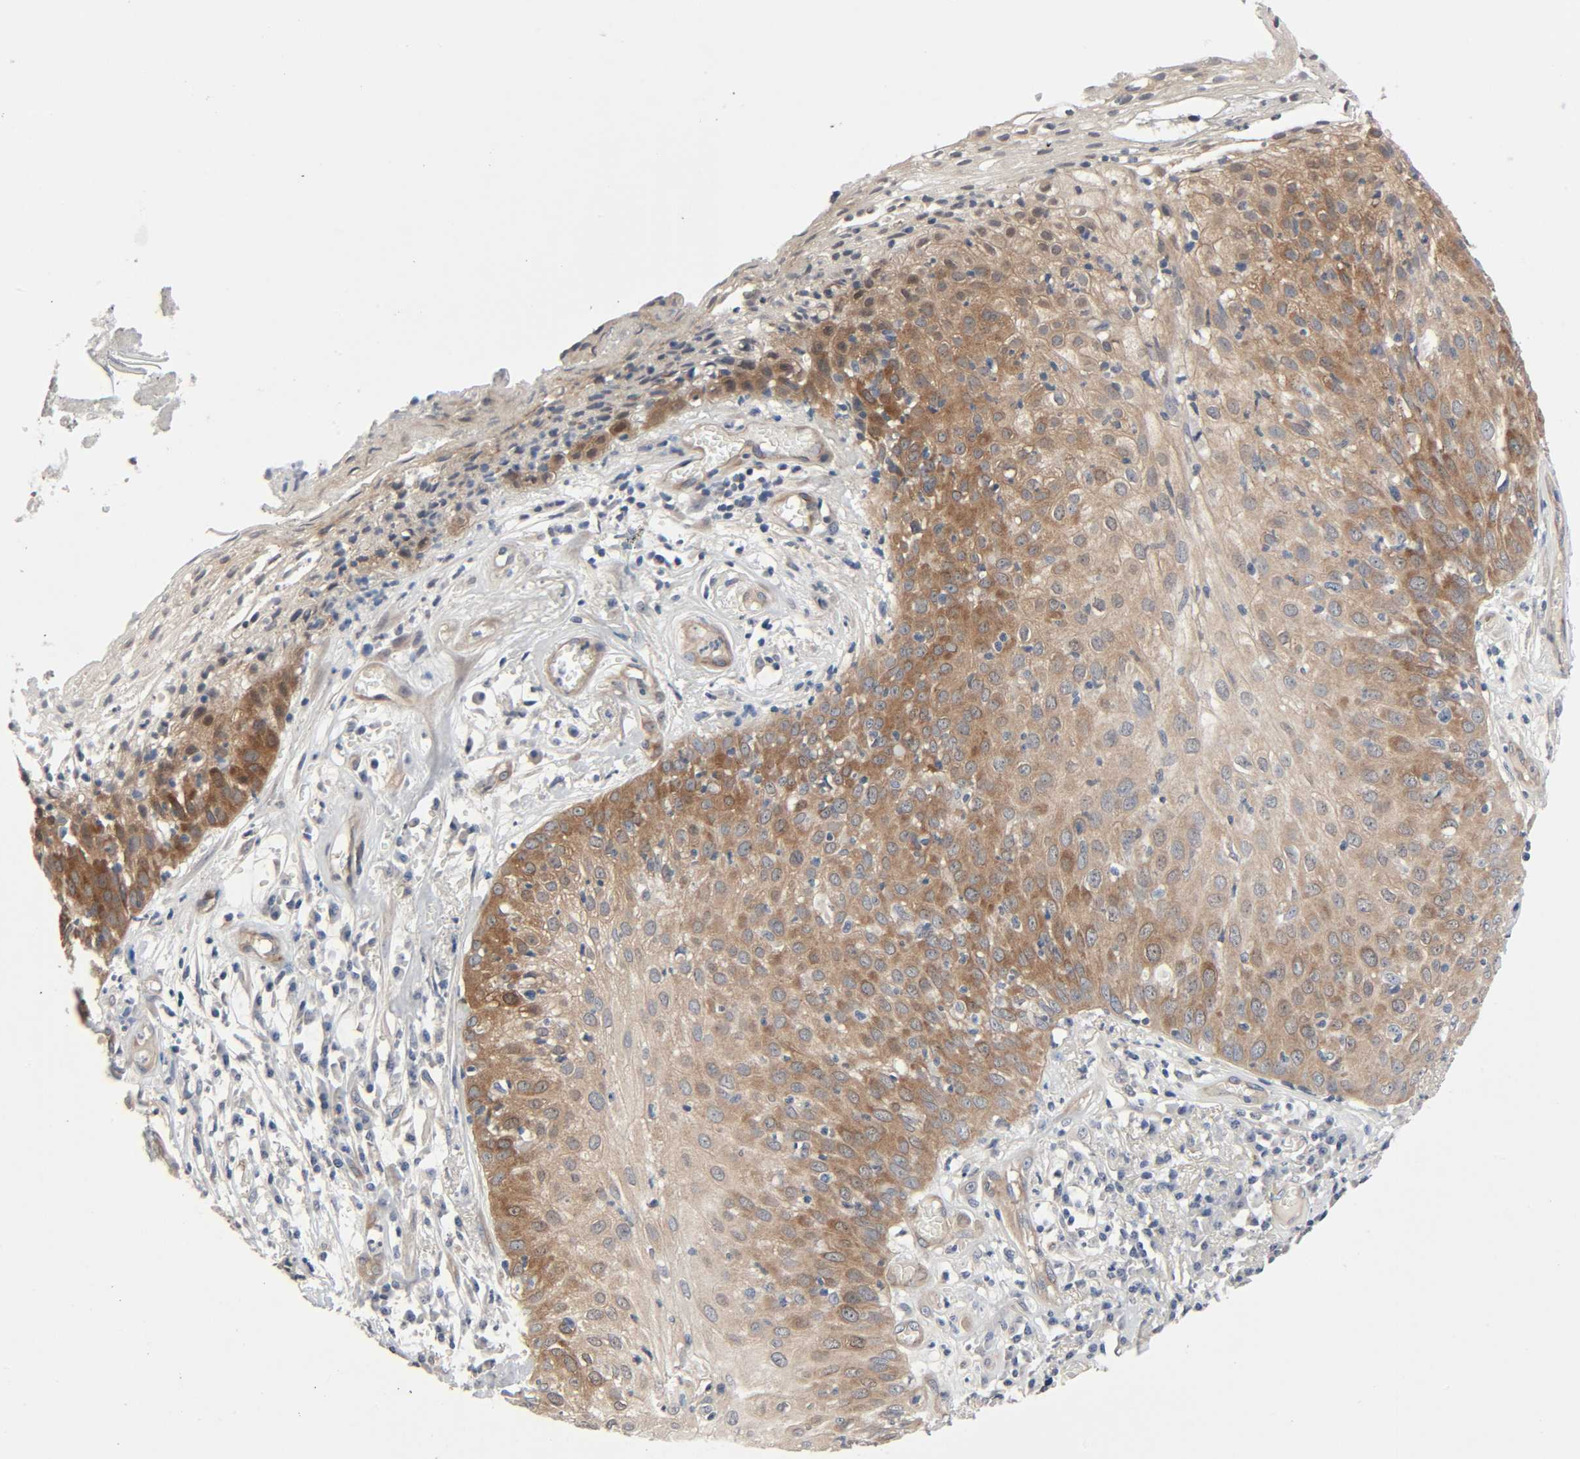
{"staining": {"intensity": "moderate", "quantity": "25%-75%", "location": "cytoplasmic/membranous"}, "tissue": "skin cancer", "cell_type": "Tumor cells", "image_type": "cancer", "snomed": [{"axis": "morphology", "description": "Squamous cell carcinoma, NOS"}, {"axis": "topography", "description": "Skin"}], "caption": "Brown immunohistochemical staining in skin cancer shows moderate cytoplasmic/membranous positivity in approximately 25%-75% of tumor cells. The staining is performed using DAB brown chromogen to label protein expression. The nuclei are counter-stained blue using hematoxylin.", "gene": "PTK2", "patient": {"sex": "male", "age": 65}}